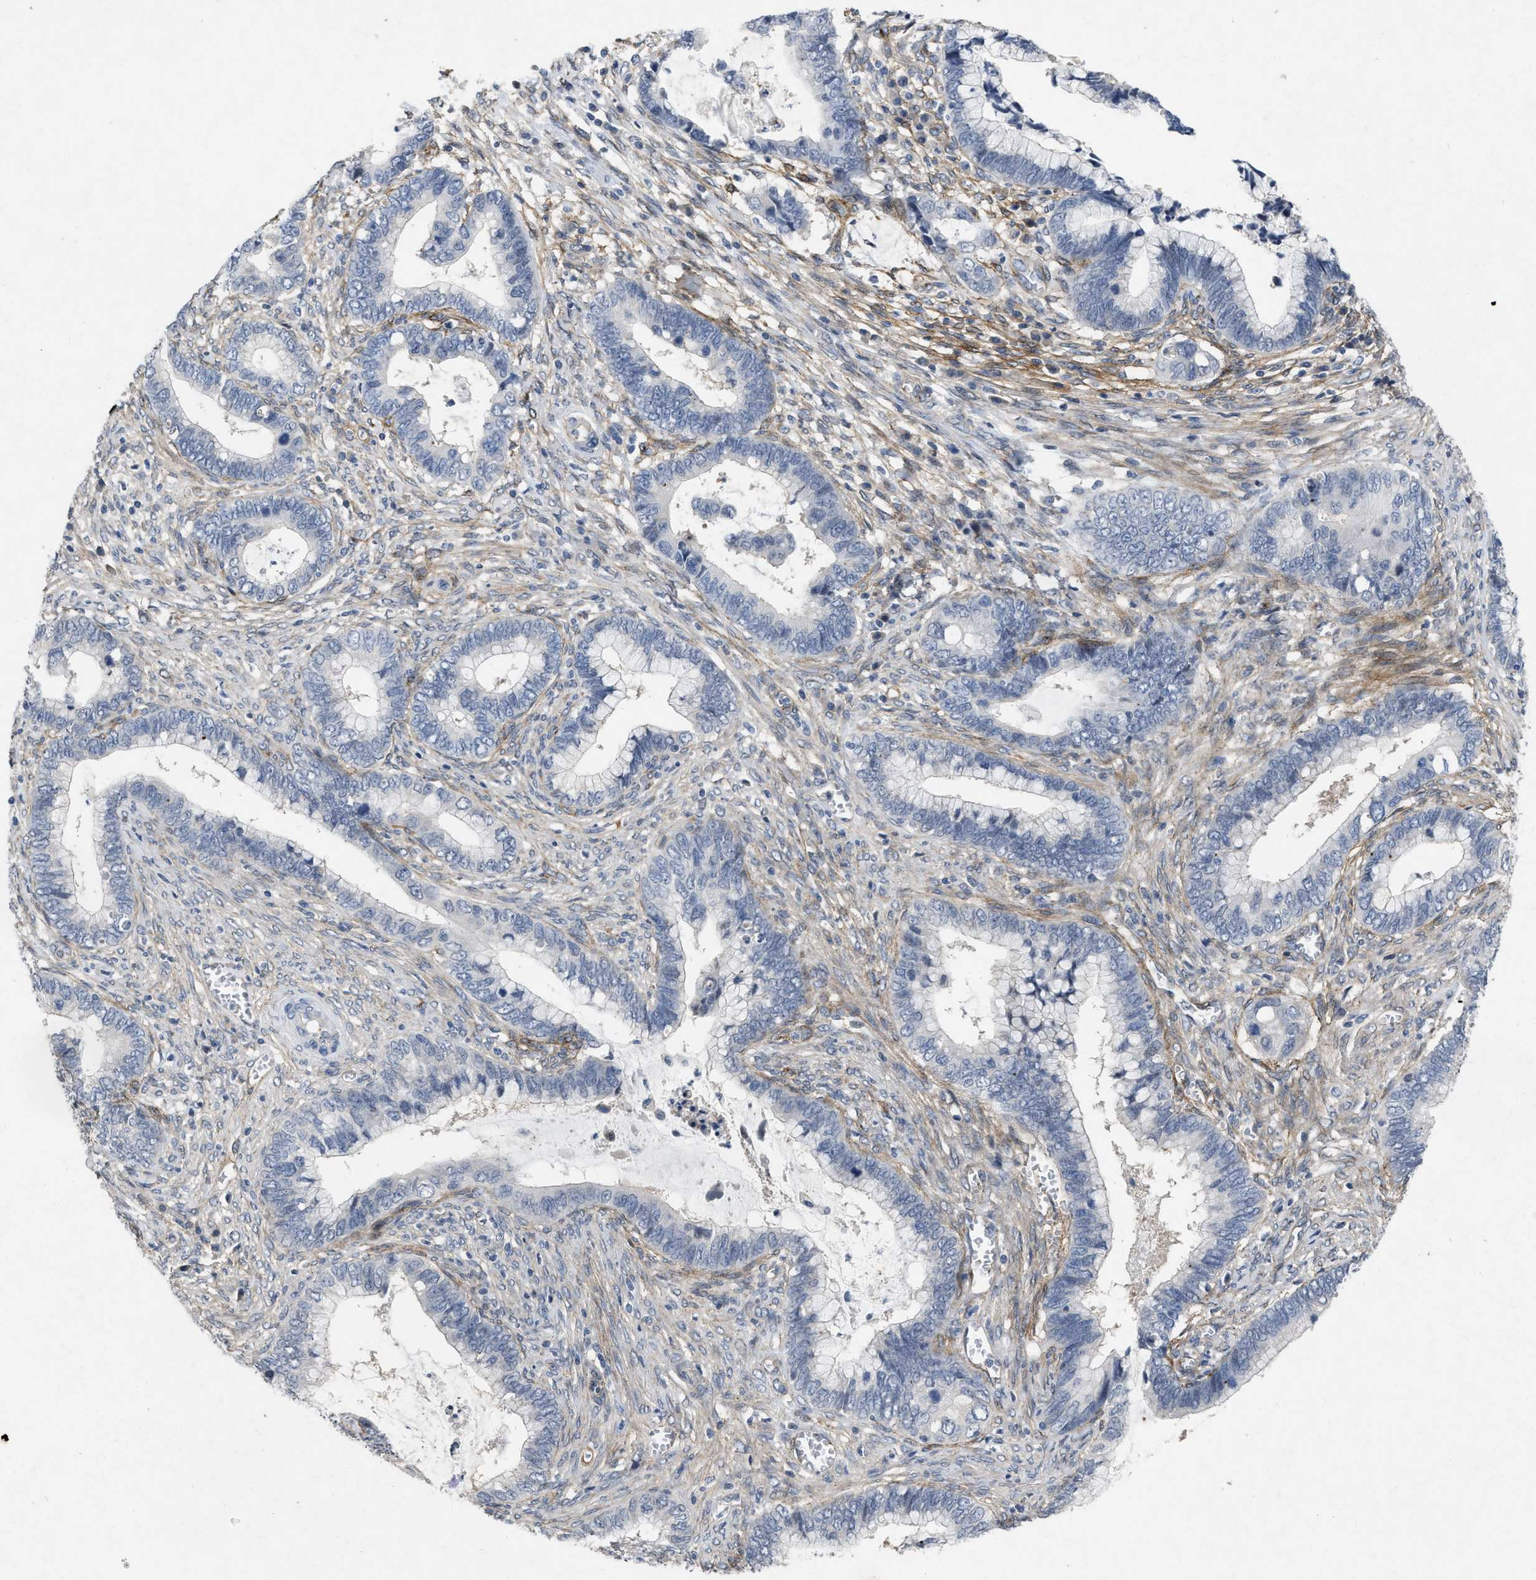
{"staining": {"intensity": "negative", "quantity": "none", "location": "none"}, "tissue": "cervical cancer", "cell_type": "Tumor cells", "image_type": "cancer", "snomed": [{"axis": "morphology", "description": "Adenocarcinoma, NOS"}, {"axis": "topography", "description": "Cervix"}], "caption": "Micrograph shows no significant protein expression in tumor cells of cervical cancer (adenocarcinoma). (DAB immunohistochemistry, high magnification).", "gene": "PDGFRA", "patient": {"sex": "female", "age": 44}}